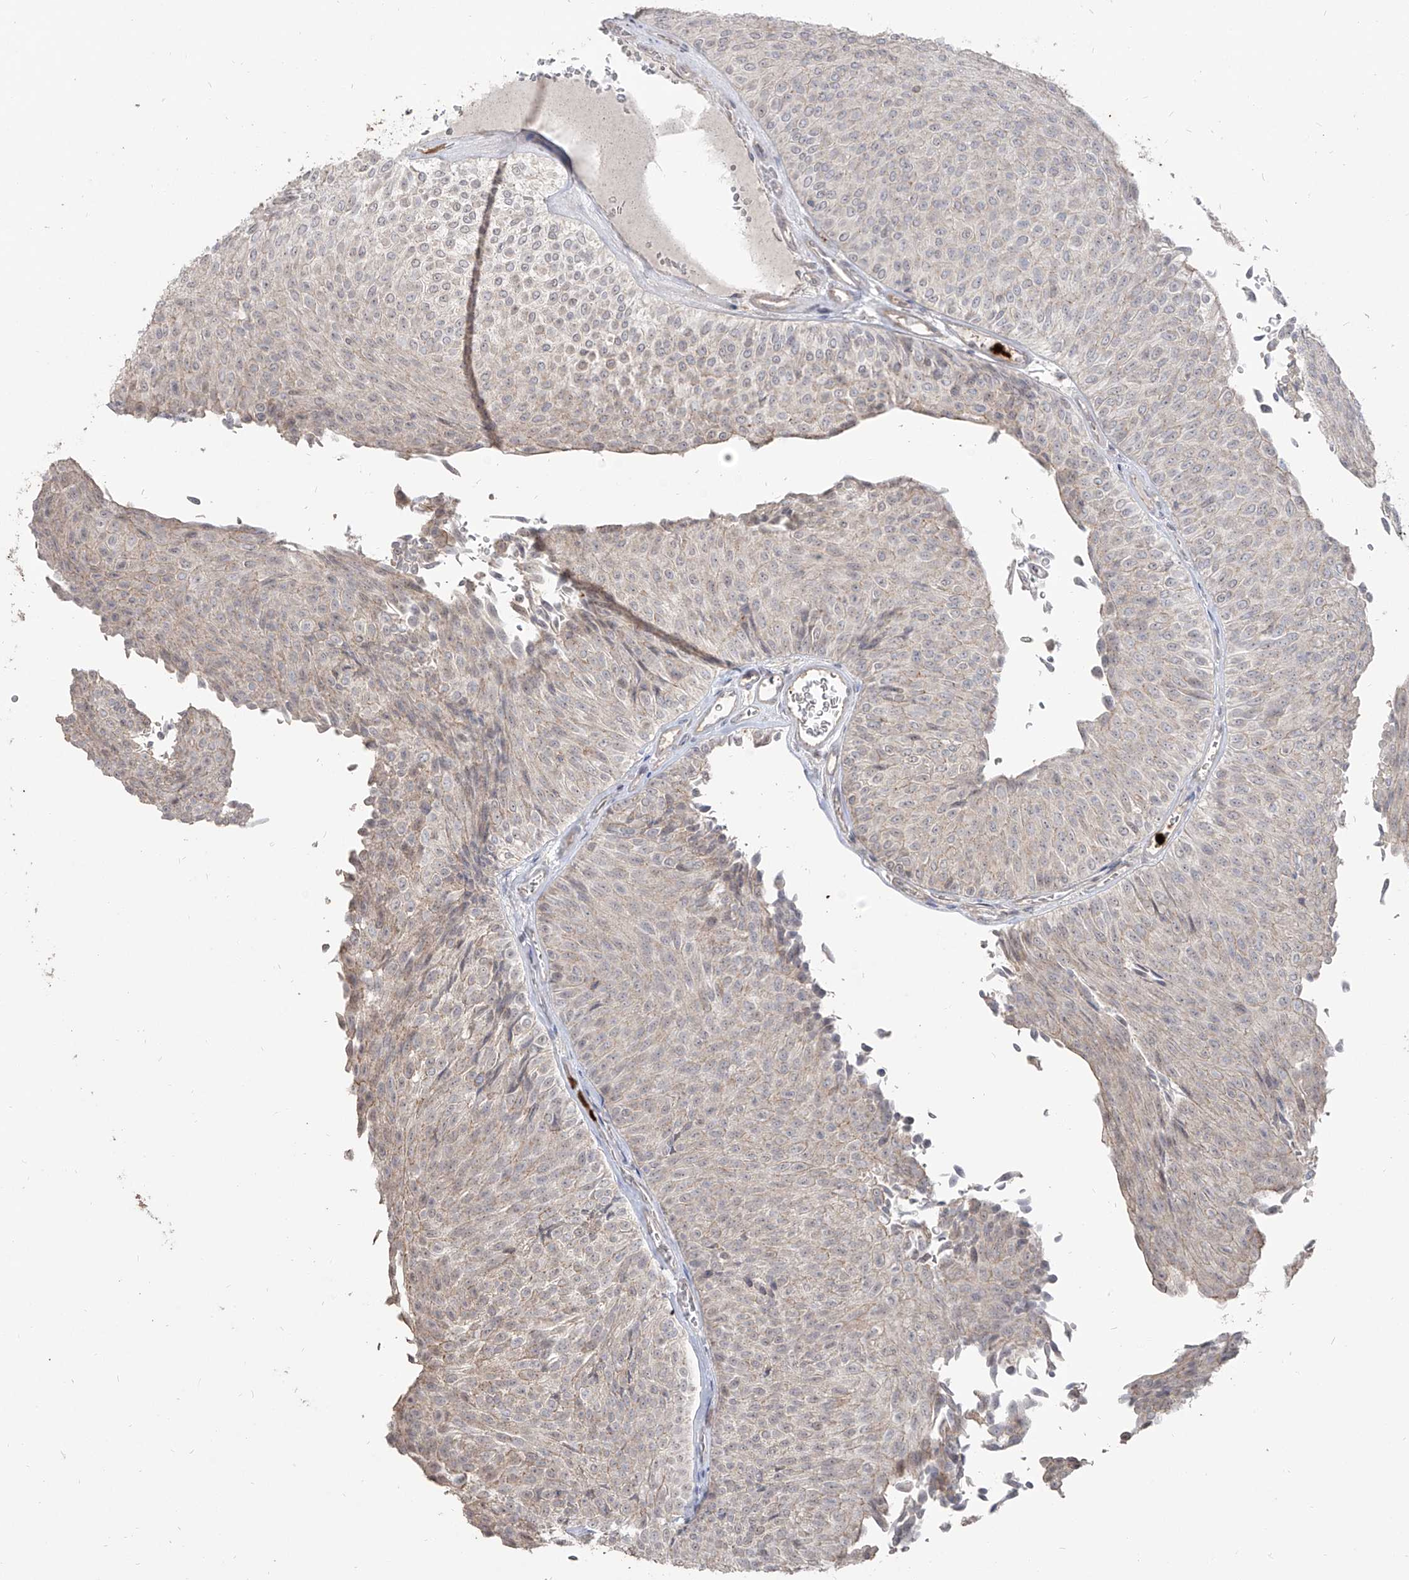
{"staining": {"intensity": "weak", "quantity": "25%-75%", "location": "cytoplasmic/membranous"}, "tissue": "urothelial cancer", "cell_type": "Tumor cells", "image_type": "cancer", "snomed": [{"axis": "morphology", "description": "Urothelial carcinoma, Low grade"}, {"axis": "topography", "description": "Urinary bladder"}], "caption": "Weak cytoplasmic/membranous protein expression is seen in about 25%-75% of tumor cells in urothelial cancer.", "gene": "ZNF227", "patient": {"sex": "male", "age": 78}}